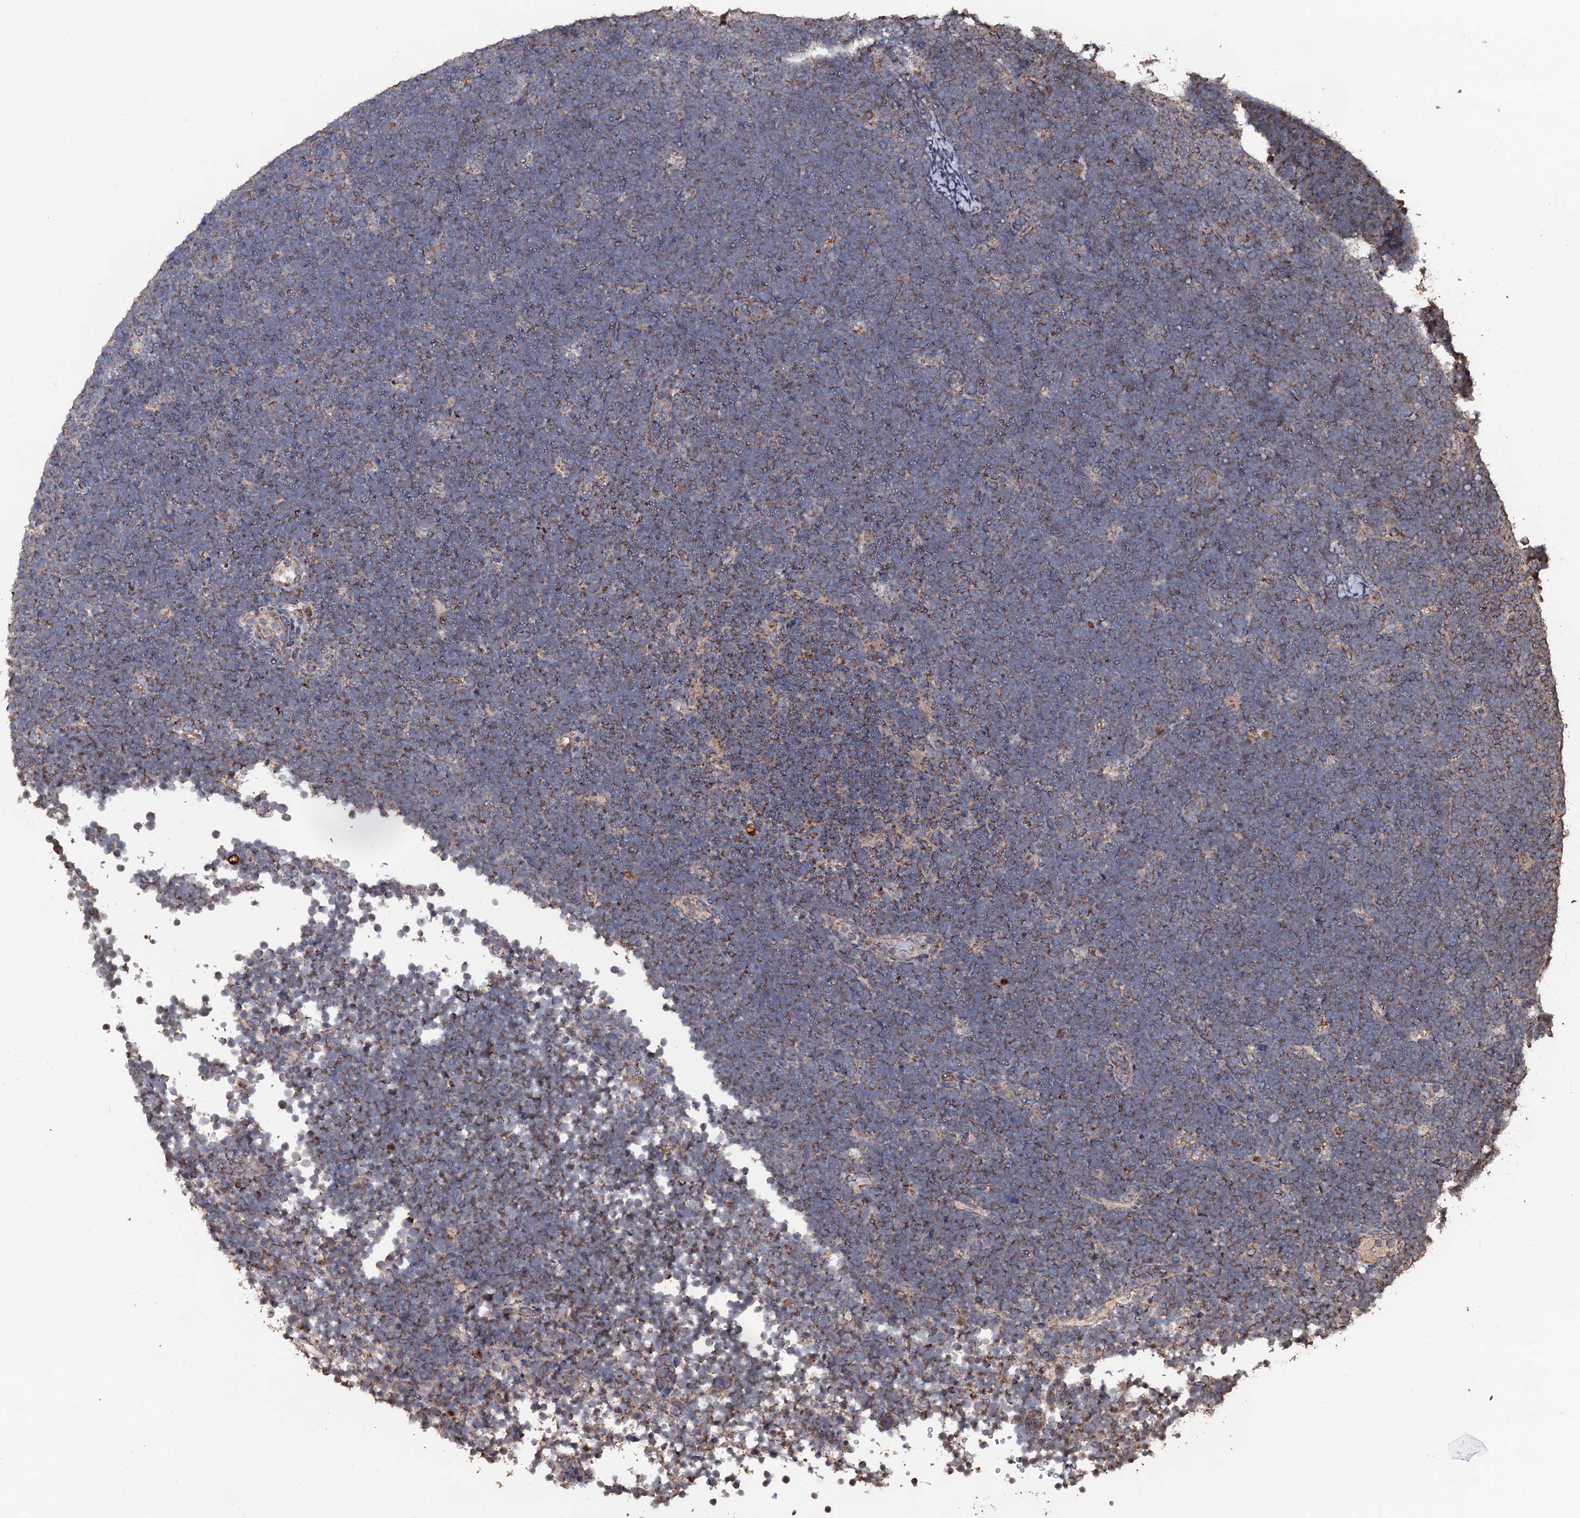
{"staining": {"intensity": "weak", "quantity": "25%-75%", "location": "cytoplasmic/membranous"}, "tissue": "lymphoma", "cell_type": "Tumor cells", "image_type": "cancer", "snomed": [{"axis": "morphology", "description": "Malignant lymphoma, non-Hodgkin's type, High grade"}, {"axis": "topography", "description": "Lymph node"}], "caption": "Protein expression analysis of human lymphoma reveals weak cytoplasmic/membranous expression in about 25%-75% of tumor cells.", "gene": "PPTC7", "patient": {"sex": "male", "age": 13}}